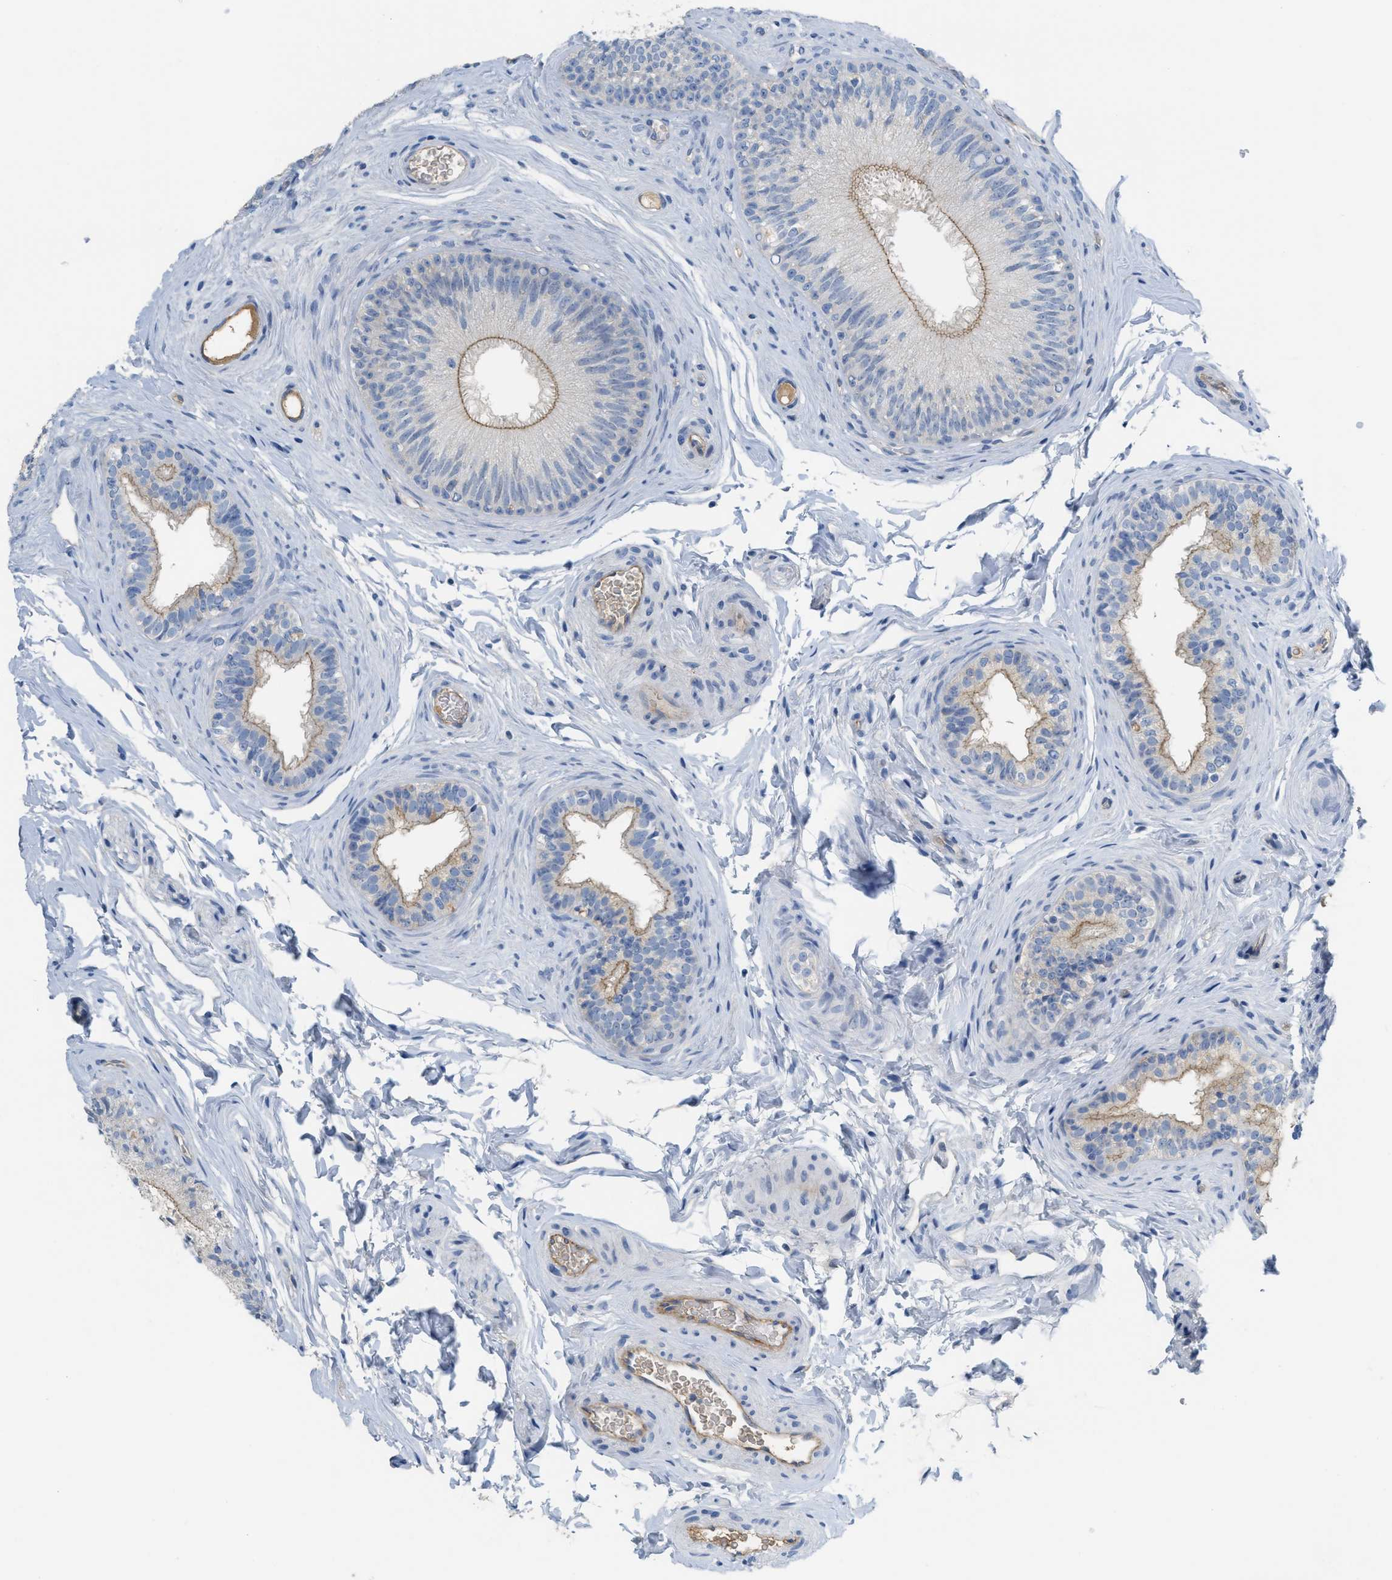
{"staining": {"intensity": "moderate", "quantity": "<25%", "location": "cytoplasmic/membranous"}, "tissue": "epididymis", "cell_type": "Glandular cells", "image_type": "normal", "snomed": [{"axis": "morphology", "description": "Normal tissue, NOS"}, {"axis": "topography", "description": "Testis"}, {"axis": "topography", "description": "Epididymis"}], "caption": "IHC (DAB (3,3'-diaminobenzidine)) staining of benign human epididymis displays moderate cytoplasmic/membranous protein expression in about <25% of glandular cells. The staining is performed using DAB (3,3'-diaminobenzidine) brown chromogen to label protein expression. The nuclei are counter-stained blue using hematoxylin.", "gene": "CRB3", "patient": {"sex": "male", "age": 36}}